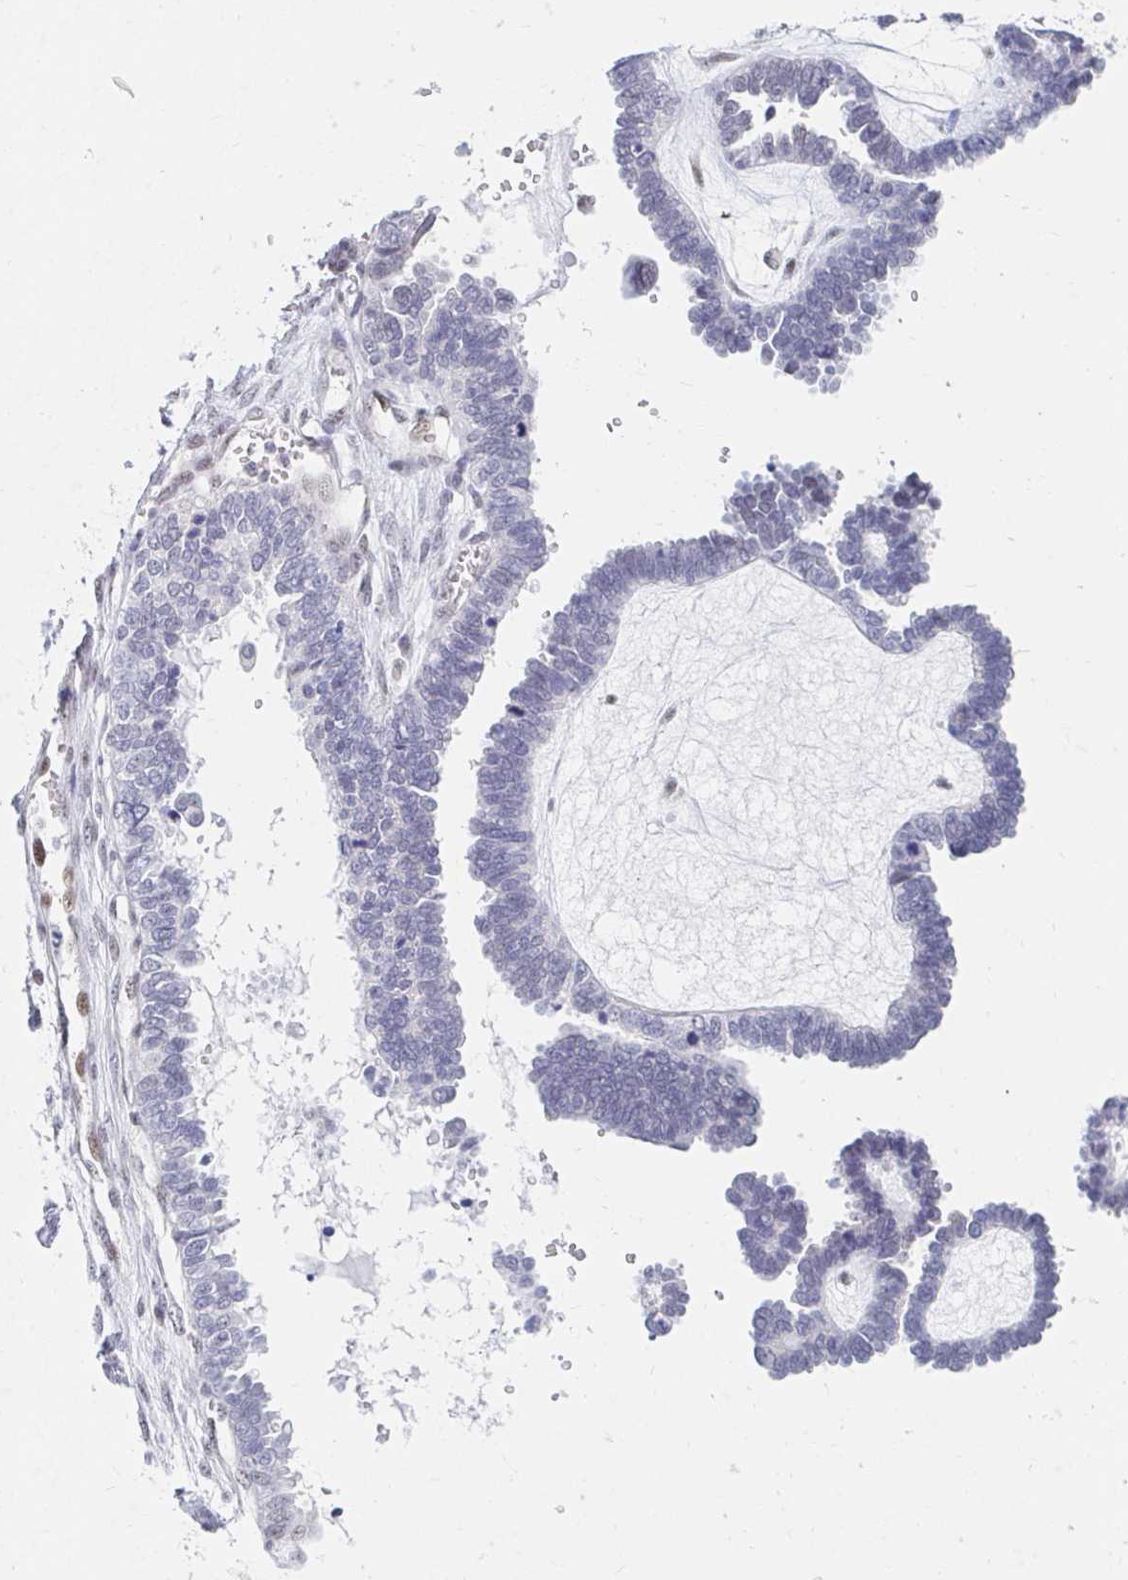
{"staining": {"intensity": "negative", "quantity": "none", "location": "none"}, "tissue": "ovarian cancer", "cell_type": "Tumor cells", "image_type": "cancer", "snomed": [{"axis": "morphology", "description": "Cystadenocarcinoma, serous, NOS"}, {"axis": "topography", "description": "Ovary"}], "caption": "Tumor cells are negative for brown protein staining in ovarian cancer (serous cystadenocarcinoma).", "gene": "COL28A1", "patient": {"sex": "female", "age": 51}}